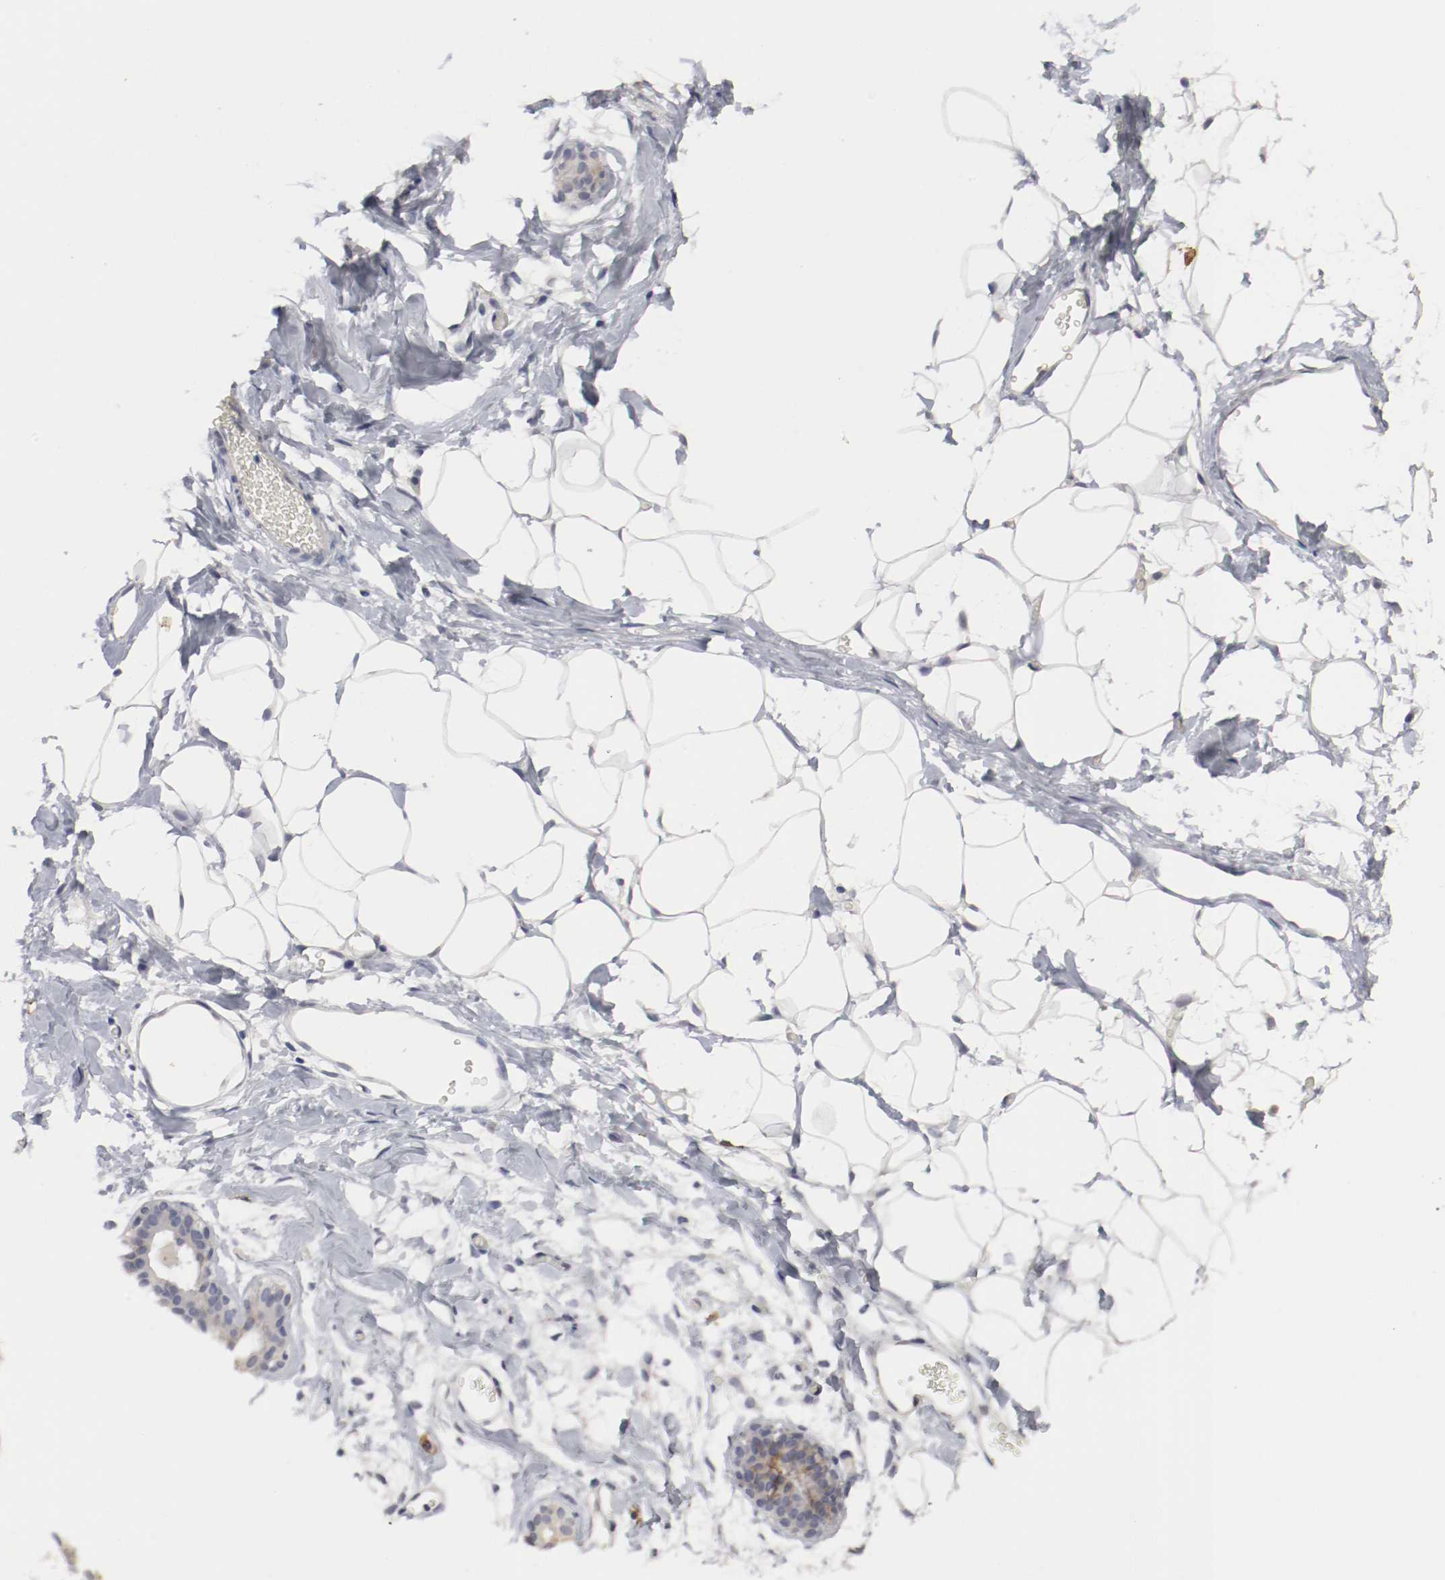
{"staining": {"intensity": "negative", "quantity": "none", "location": "none"}, "tissue": "adipose tissue", "cell_type": "Adipocytes", "image_type": "normal", "snomed": [{"axis": "morphology", "description": "Normal tissue, NOS"}, {"axis": "topography", "description": "Breast"}, {"axis": "topography", "description": "Soft tissue"}], "caption": "This is a photomicrograph of immunohistochemistry staining of normal adipose tissue, which shows no staining in adipocytes.", "gene": "KIT", "patient": {"sex": "female", "age": 25}}